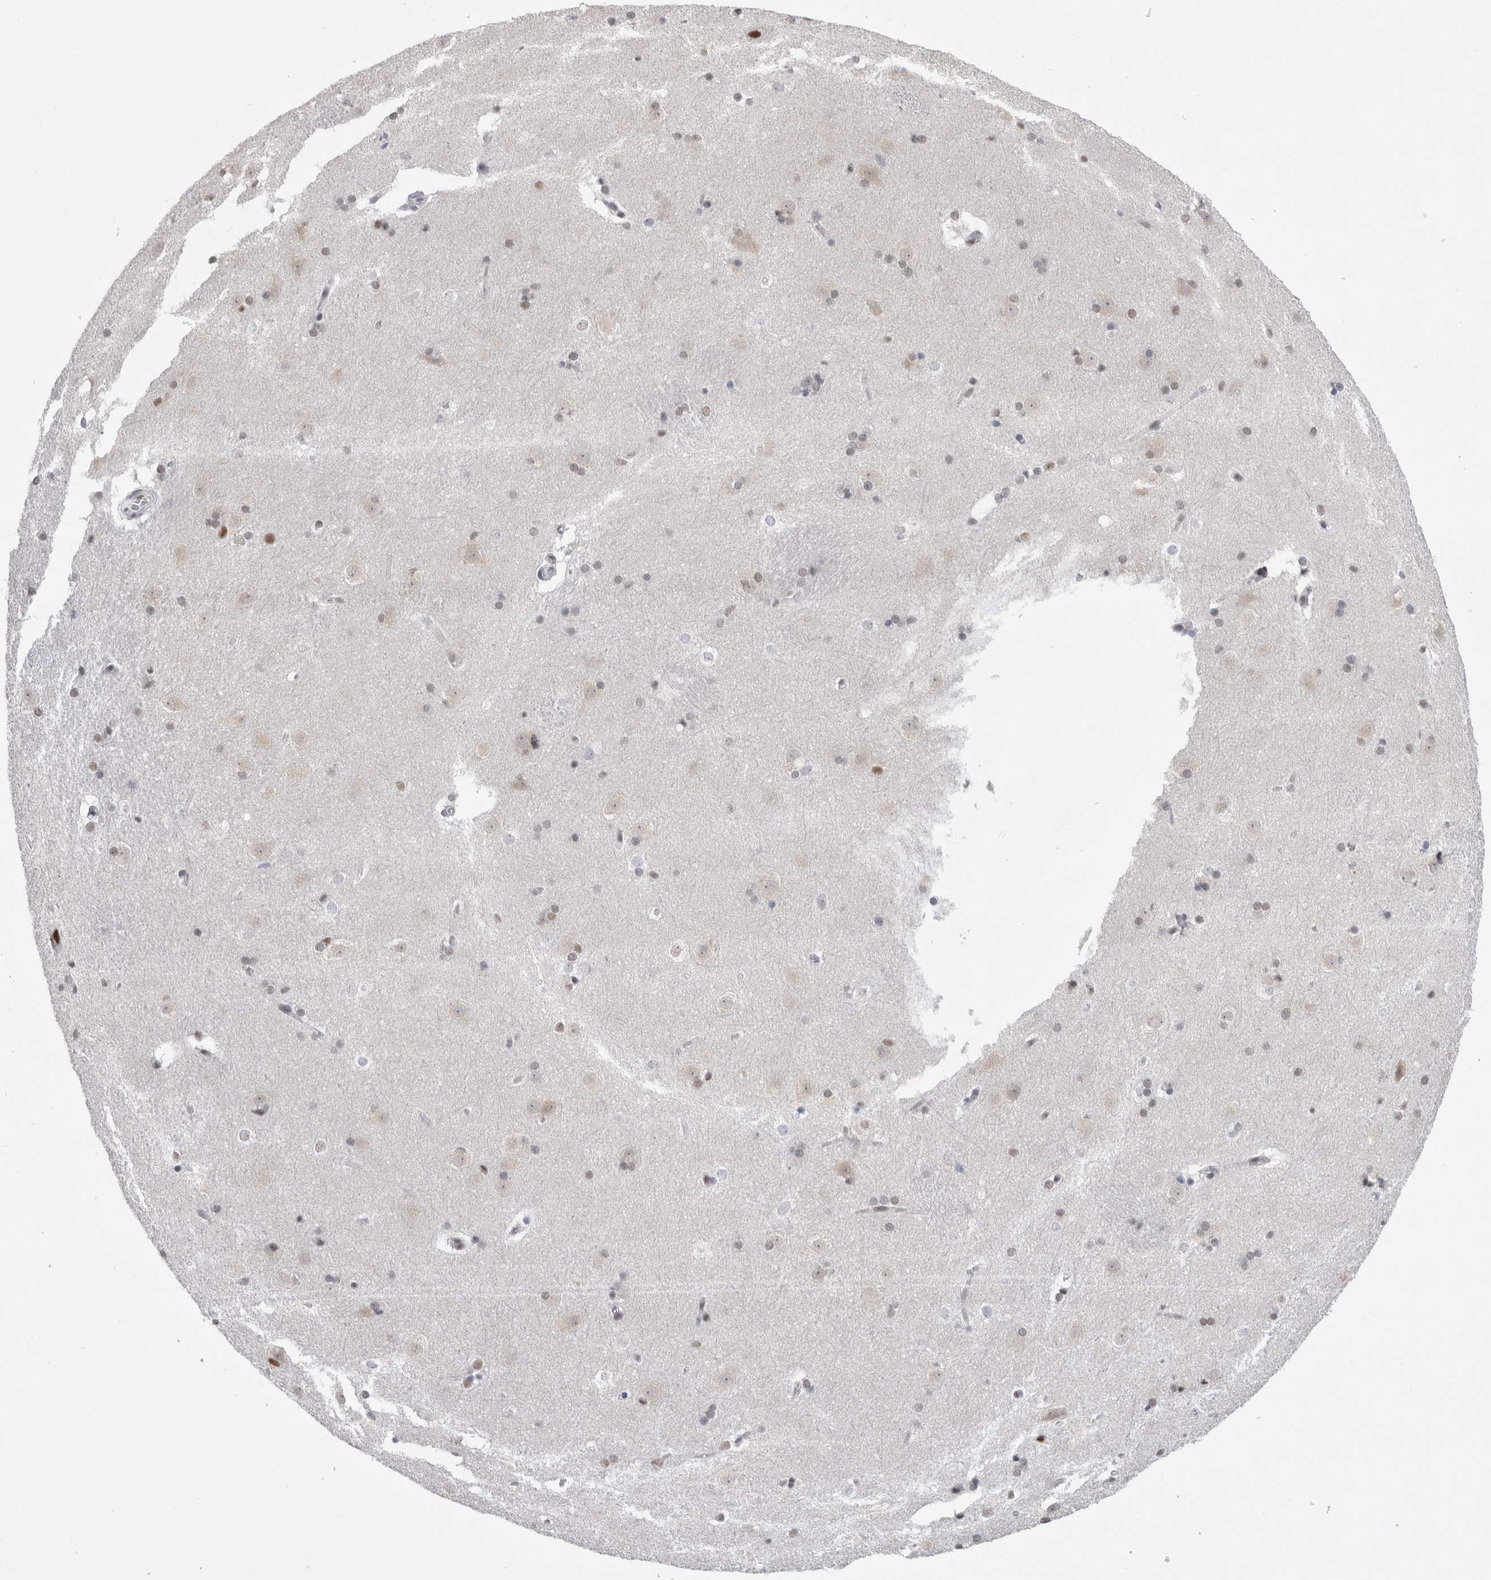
{"staining": {"intensity": "moderate", "quantity": "<25%", "location": "nuclear"}, "tissue": "caudate", "cell_type": "Glial cells", "image_type": "normal", "snomed": [{"axis": "morphology", "description": "Normal tissue, NOS"}, {"axis": "topography", "description": "Lateral ventricle wall"}], "caption": "Protein analysis of unremarkable caudate reveals moderate nuclear staining in approximately <25% of glial cells. The staining was performed using DAB (3,3'-diaminobenzidine) to visualize the protein expression in brown, while the nuclei were stained in blue with hematoxylin (Magnification: 20x).", "gene": "API5", "patient": {"sex": "female", "age": 19}}